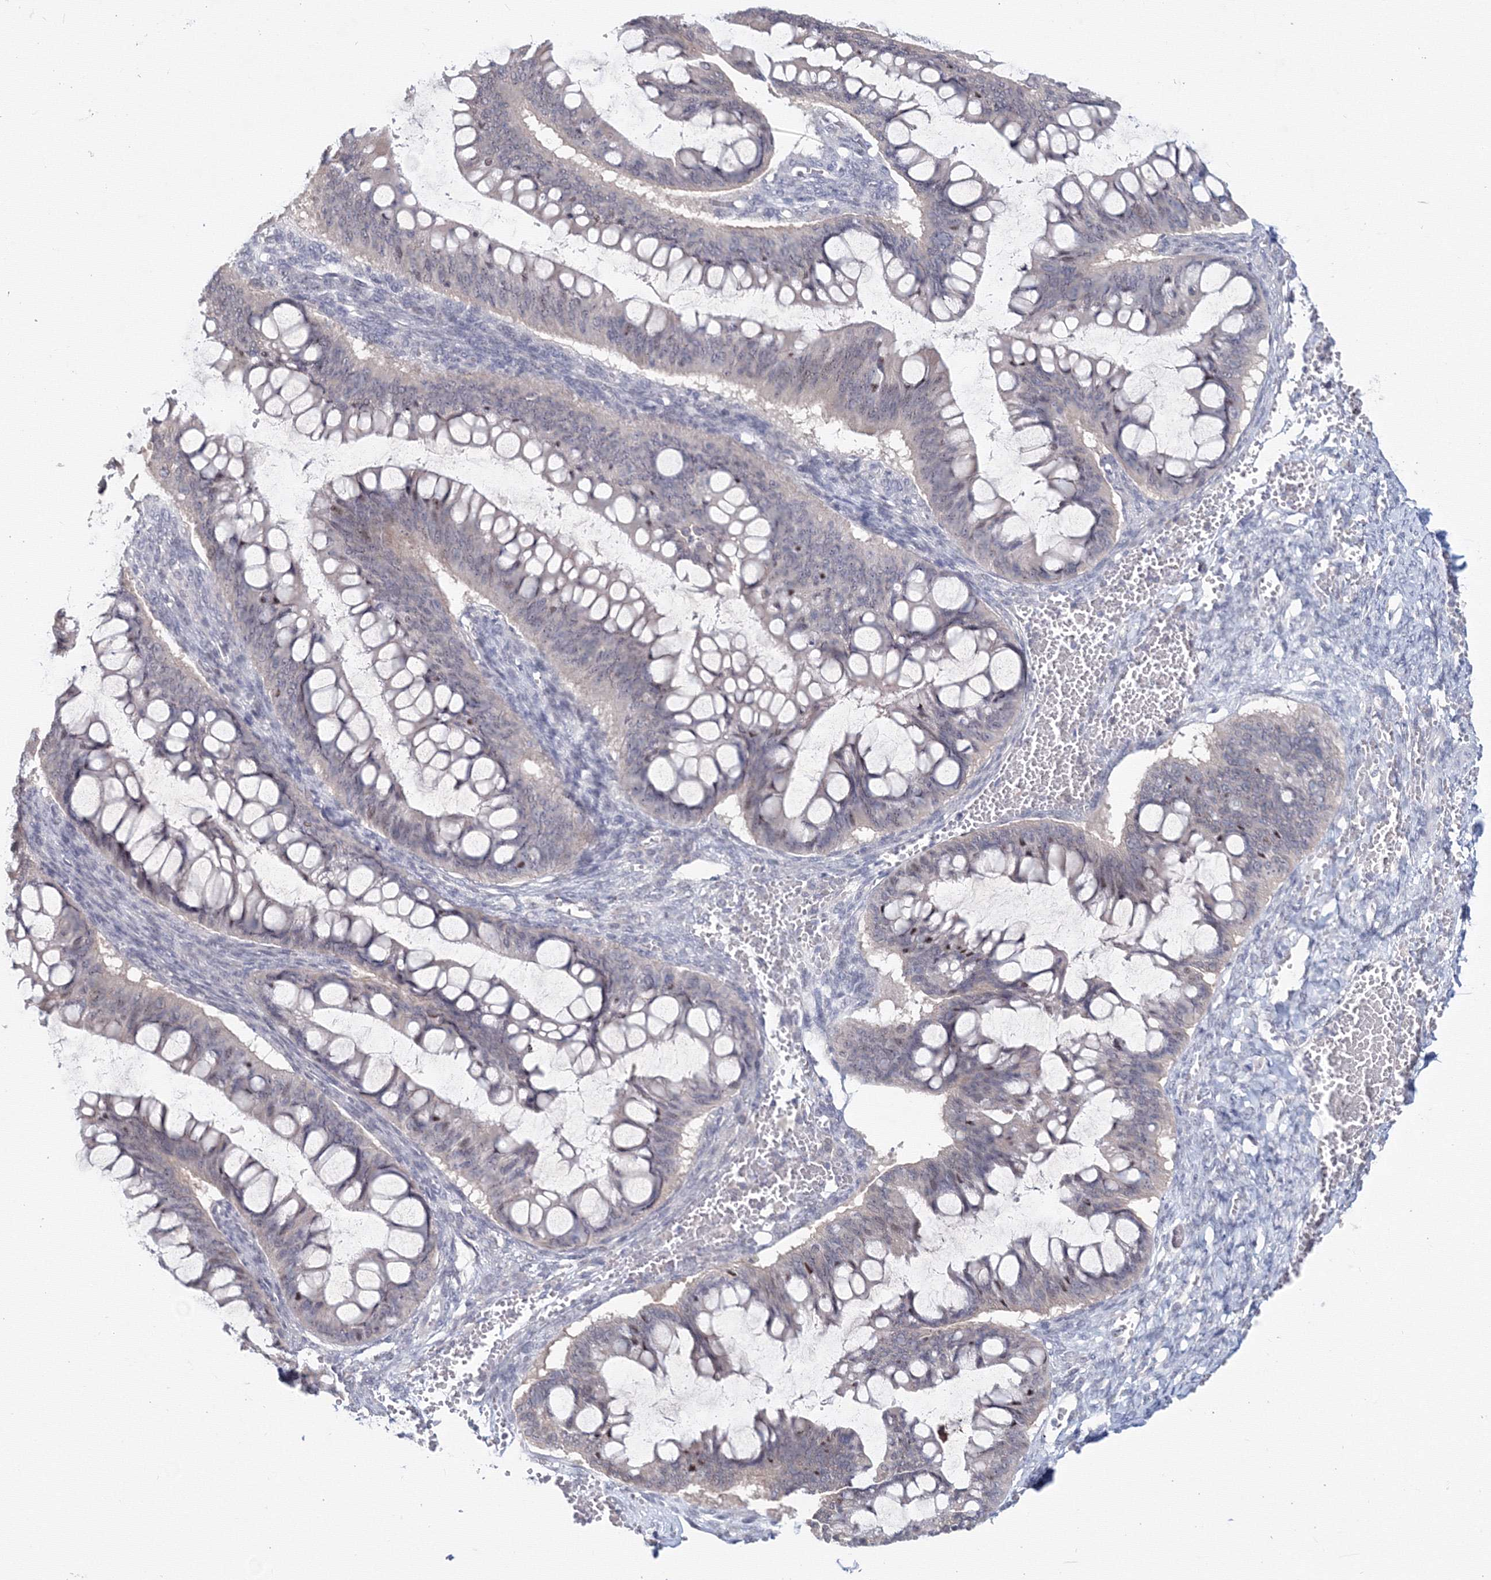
{"staining": {"intensity": "negative", "quantity": "none", "location": "none"}, "tissue": "ovarian cancer", "cell_type": "Tumor cells", "image_type": "cancer", "snomed": [{"axis": "morphology", "description": "Cystadenocarcinoma, mucinous, NOS"}, {"axis": "topography", "description": "Ovary"}], "caption": "Ovarian cancer stained for a protein using immunohistochemistry displays no positivity tumor cells.", "gene": "SLC7A7", "patient": {"sex": "female", "age": 73}}